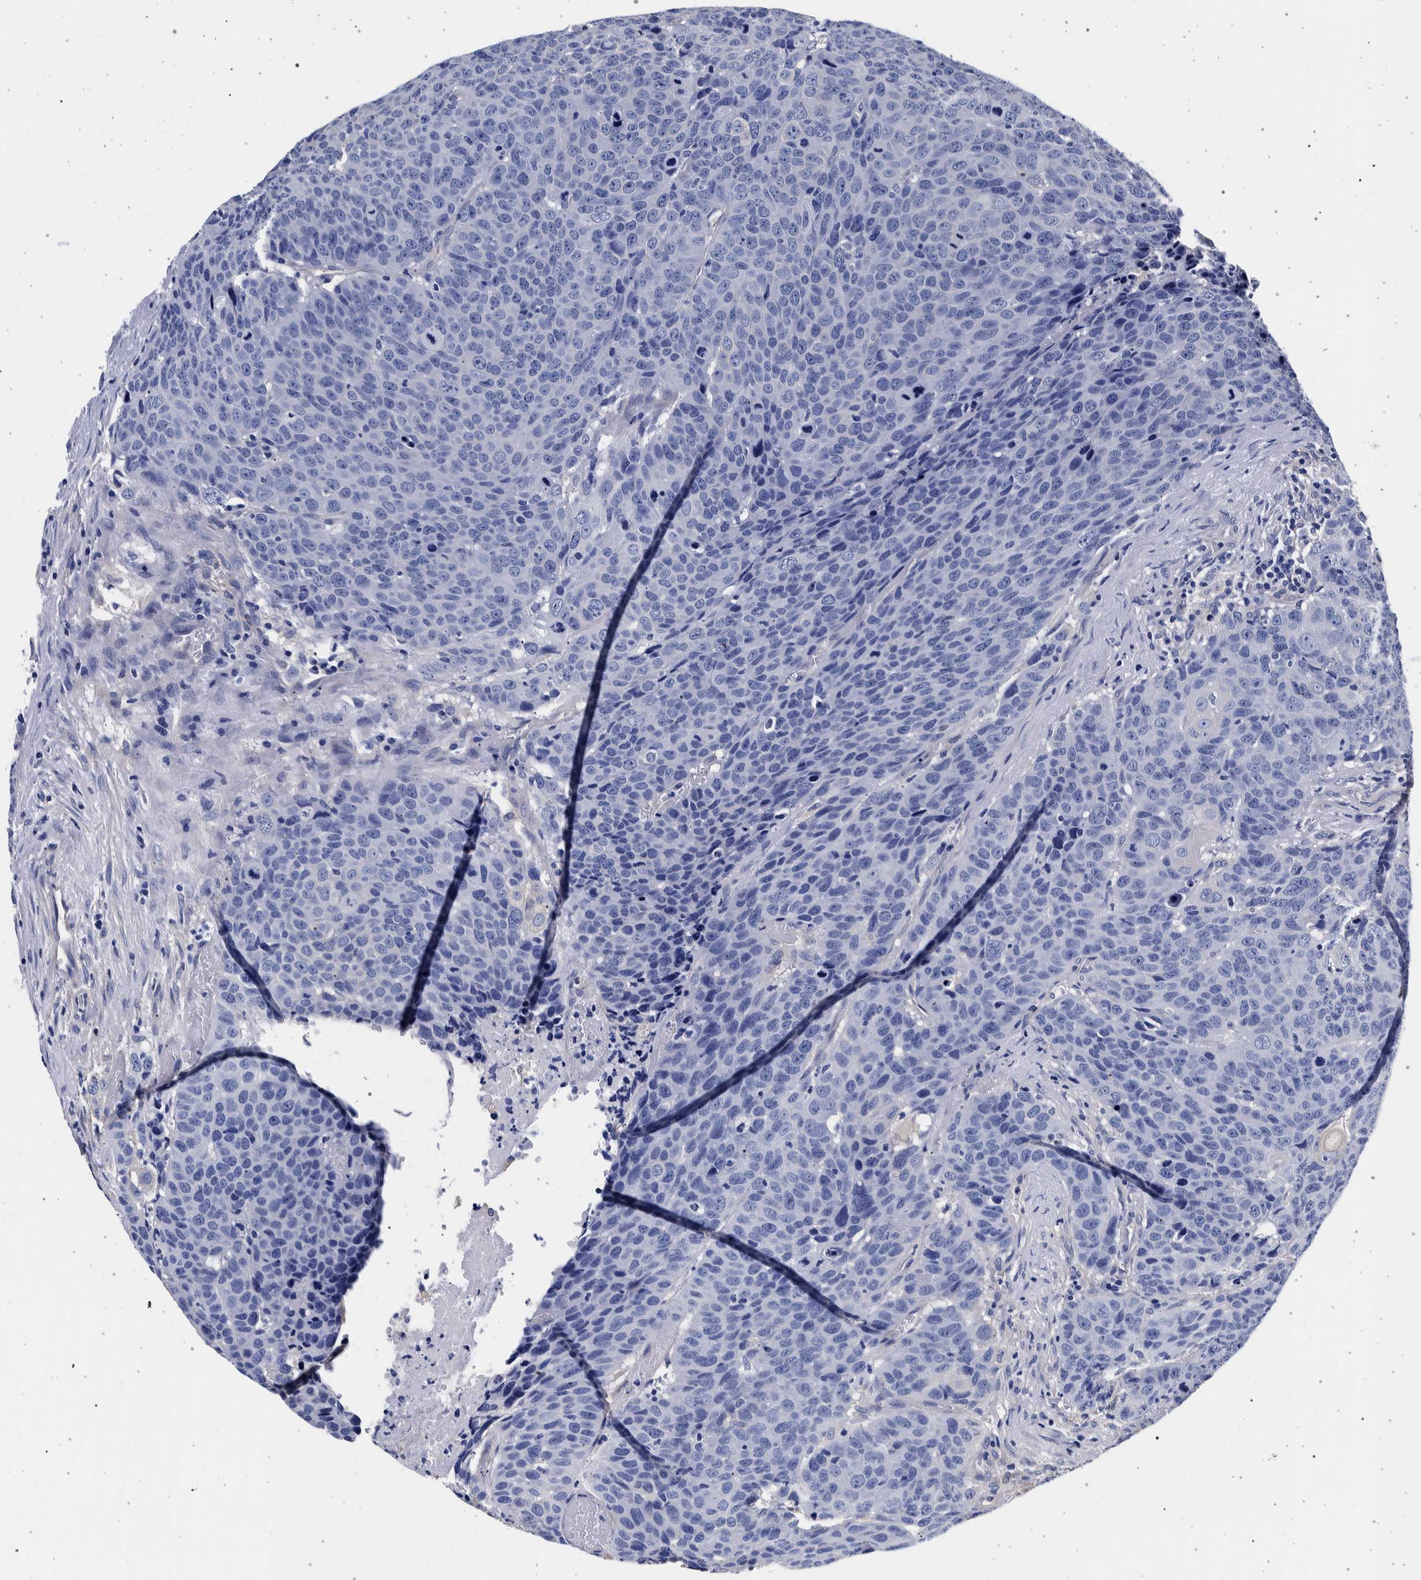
{"staining": {"intensity": "negative", "quantity": "none", "location": "none"}, "tissue": "head and neck cancer", "cell_type": "Tumor cells", "image_type": "cancer", "snomed": [{"axis": "morphology", "description": "Squamous cell carcinoma, NOS"}, {"axis": "topography", "description": "Head-Neck"}], "caption": "An immunohistochemistry (IHC) image of squamous cell carcinoma (head and neck) is shown. There is no staining in tumor cells of squamous cell carcinoma (head and neck).", "gene": "NIBAN2", "patient": {"sex": "male", "age": 66}}